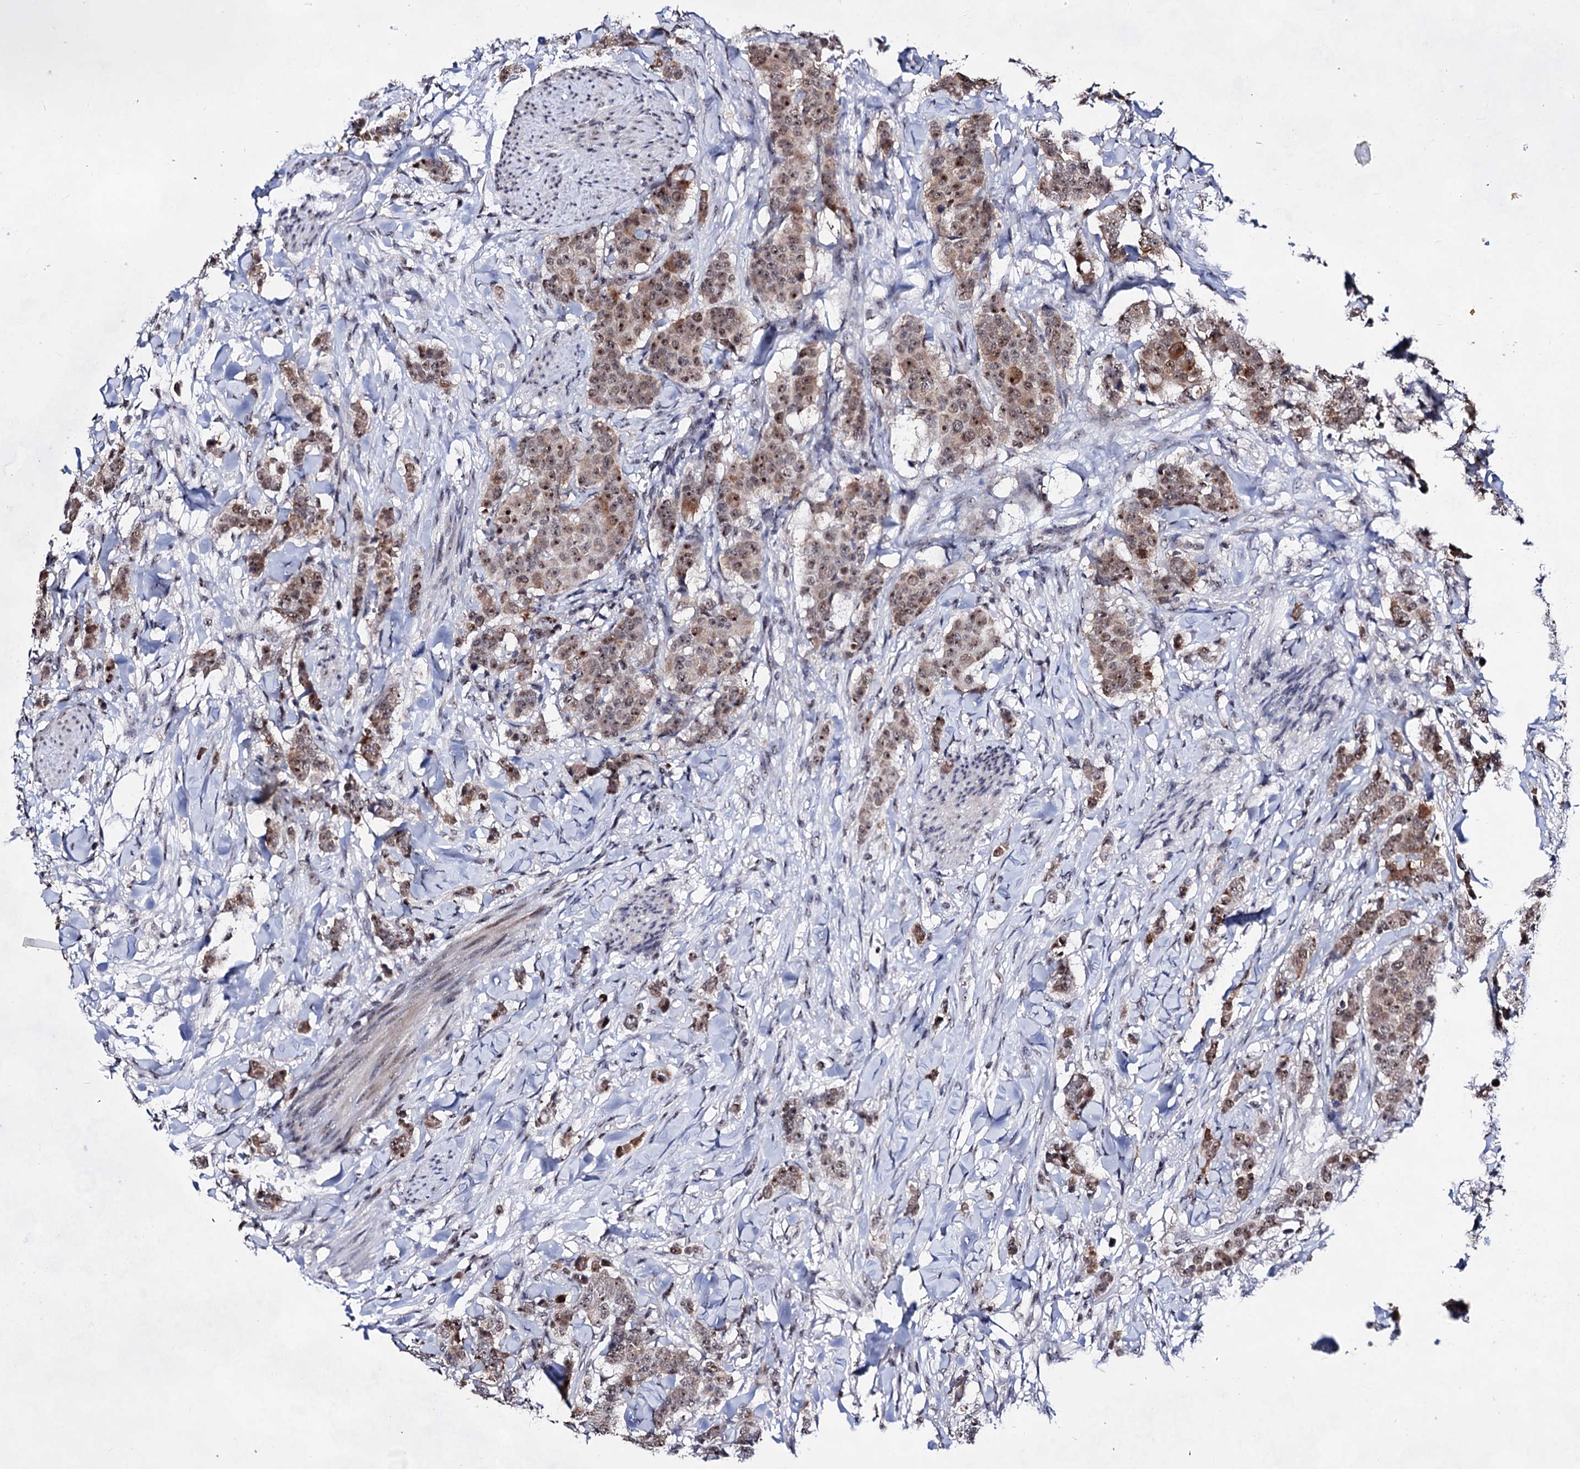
{"staining": {"intensity": "moderate", "quantity": ">75%", "location": "nuclear"}, "tissue": "breast cancer", "cell_type": "Tumor cells", "image_type": "cancer", "snomed": [{"axis": "morphology", "description": "Duct carcinoma"}, {"axis": "topography", "description": "Breast"}], "caption": "A brown stain highlights moderate nuclear positivity of a protein in intraductal carcinoma (breast) tumor cells.", "gene": "EXOSC10", "patient": {"sex": "female", "age": 40}}